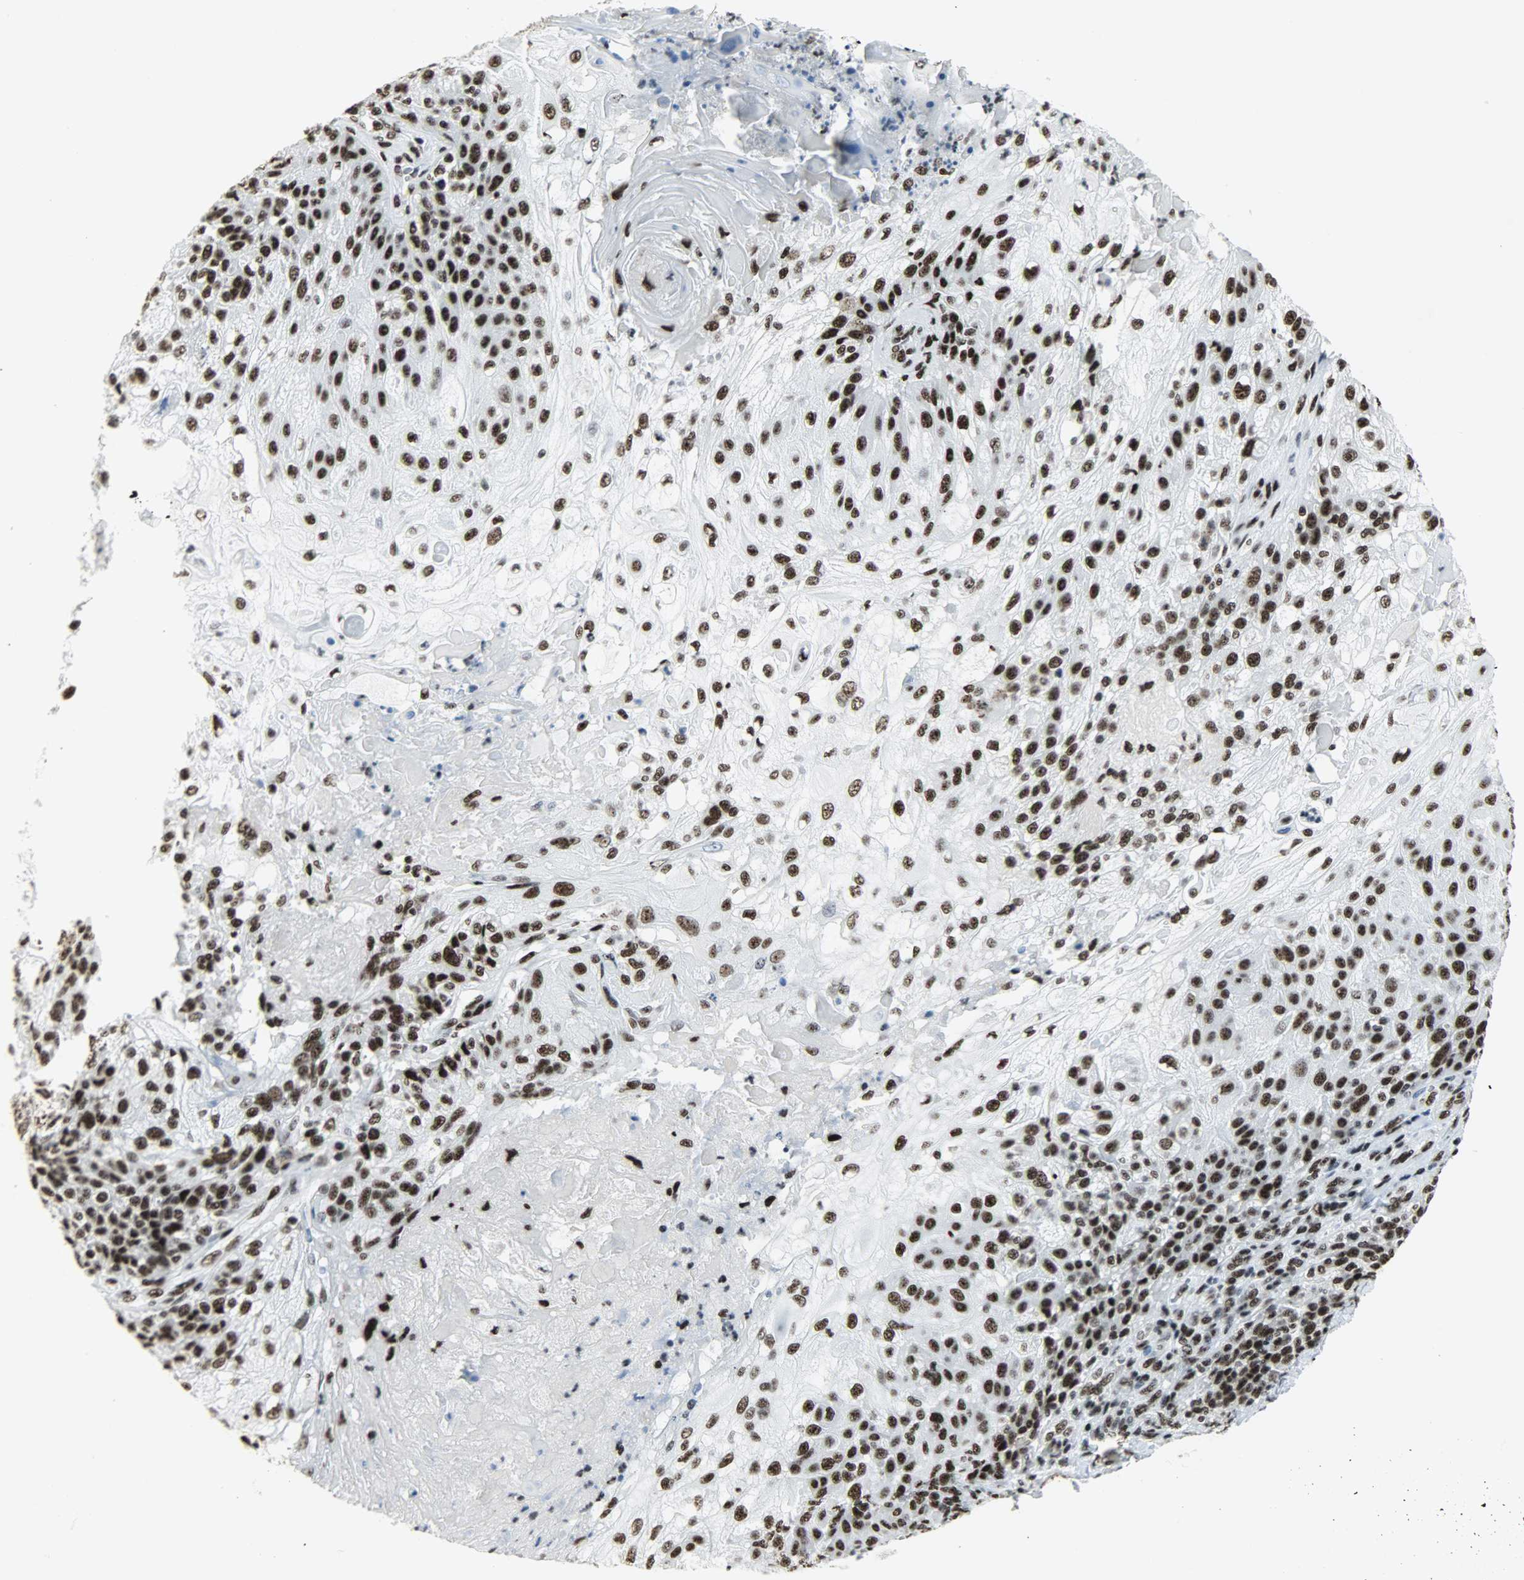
{"staining": {"intensity": "strong", "quantity": ">75%", "location": "nuclear"}, "tissue": "skin cancer", "cell_type": "Tumor cells", "image_type": "cancer", "snomed": [{"axis": "morphology", "description": "Normal tissue, NOS"}, {"axis": "morphology", "description": "Squamous cell carcinoma, NOS"}, {"axis": "topography", "description": "Skin"}], "caption": "Skin cancer (squamous cell carcinoma) tissue displays strong nuclear expression in approximately >75% of tumor cells, visualized by immunohistochemistry. The staining was performed using DAB to visualize the protein expression in brown, while the nuclei were stained in blue with hematoxylin (Magnification: 20x).", "gene": "SNRPA", "patient": {"sex": "female", "age": 83}}